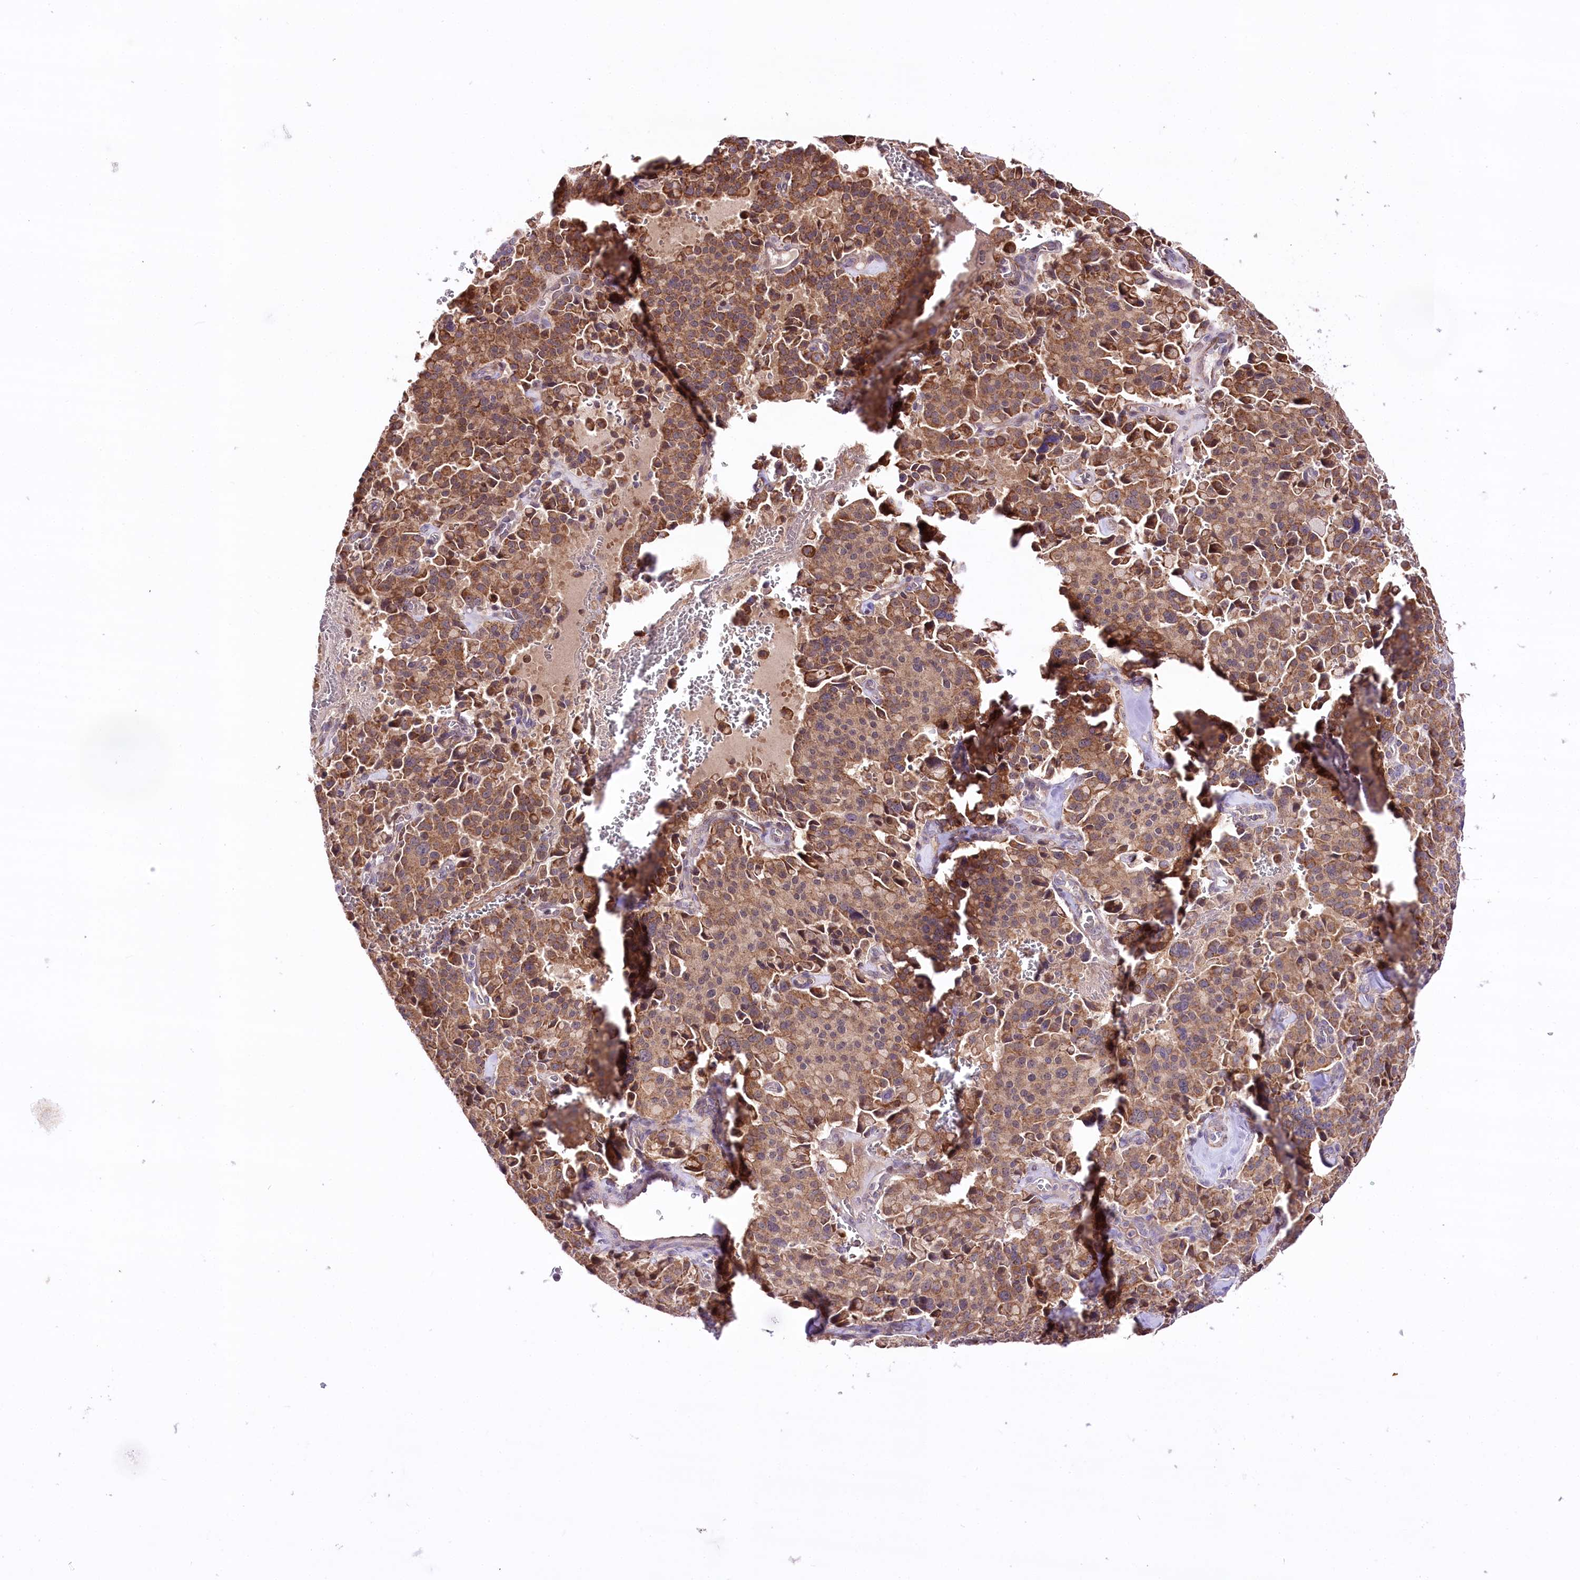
{"staining": {"intensity": "moderate", "quantity": ">75%", "location": "cytoplasmic/membranous"}, "tissue": "pancreatic cancer", "cell_type": "Tumor cells", "image_type": "cancer", "snomed": [{"axis": "morphology", "description": "Adenocarcinoma, NOS"}, {"axis": "topography", "description": "Pancreas"}], "caption": "Immunohistochemical staining of human pancreatic cancer (adenocarcinoma) shows medium levels of moderate cytoplasmic/membranous expression in approximately >75% of tumor cells.", "gene": "ATE1", "patient": {"sex": "male", "age": 65}}